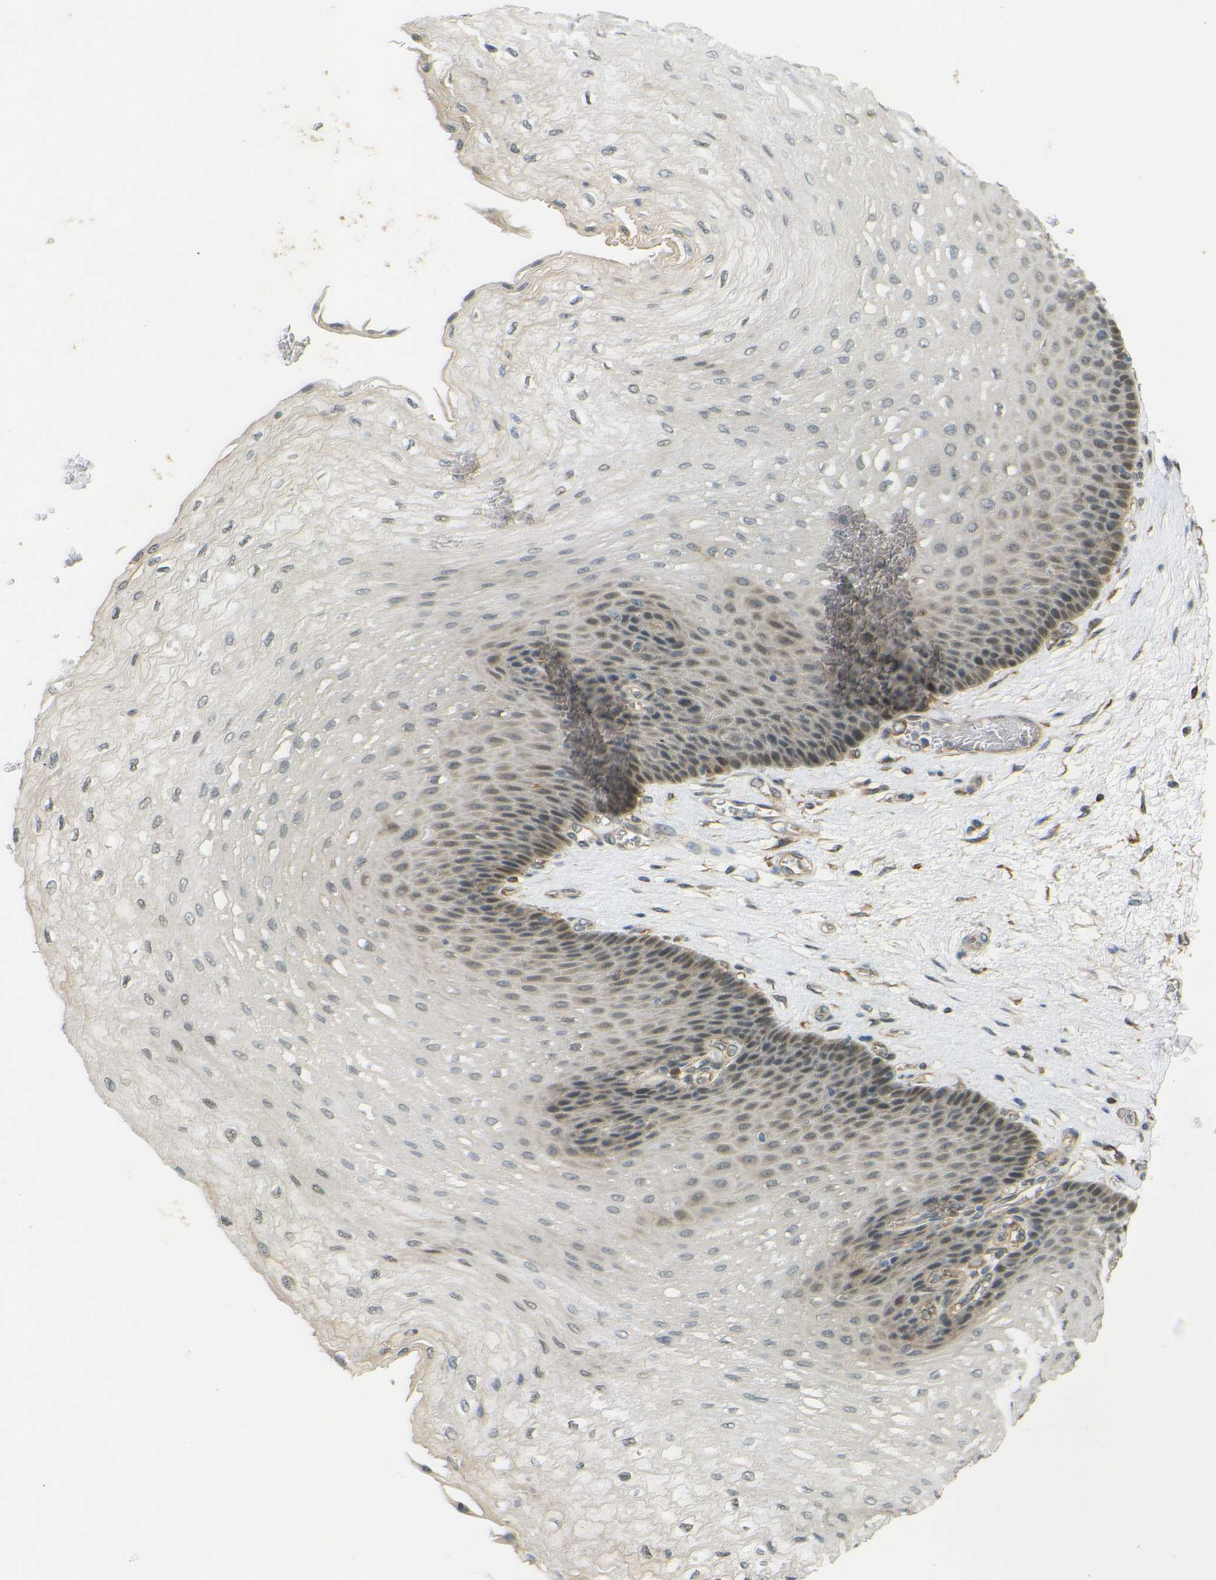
{"staining": {"intensity": "moderate", "quantity": "<25%", "location": "cytoplasmic/membranous"}, "tissue": "esophagus", "cell_type": "Squamous epithelial cells", "image_type": "normal", "snomed": [{"axis": "morphology", "description": "Normal tissue, NOS"}, {"axis": "topography", "description": "Esophagus"}], "caption": "Esophagus stained for a protein displays moderate cytoplasmic/membranous positivity in squamous epithelial cells. (DAB = brown stain, brightfield microscopy at high magnification).", "gene": "DAB2", "patient": {"sex": "female", "age": 72}}